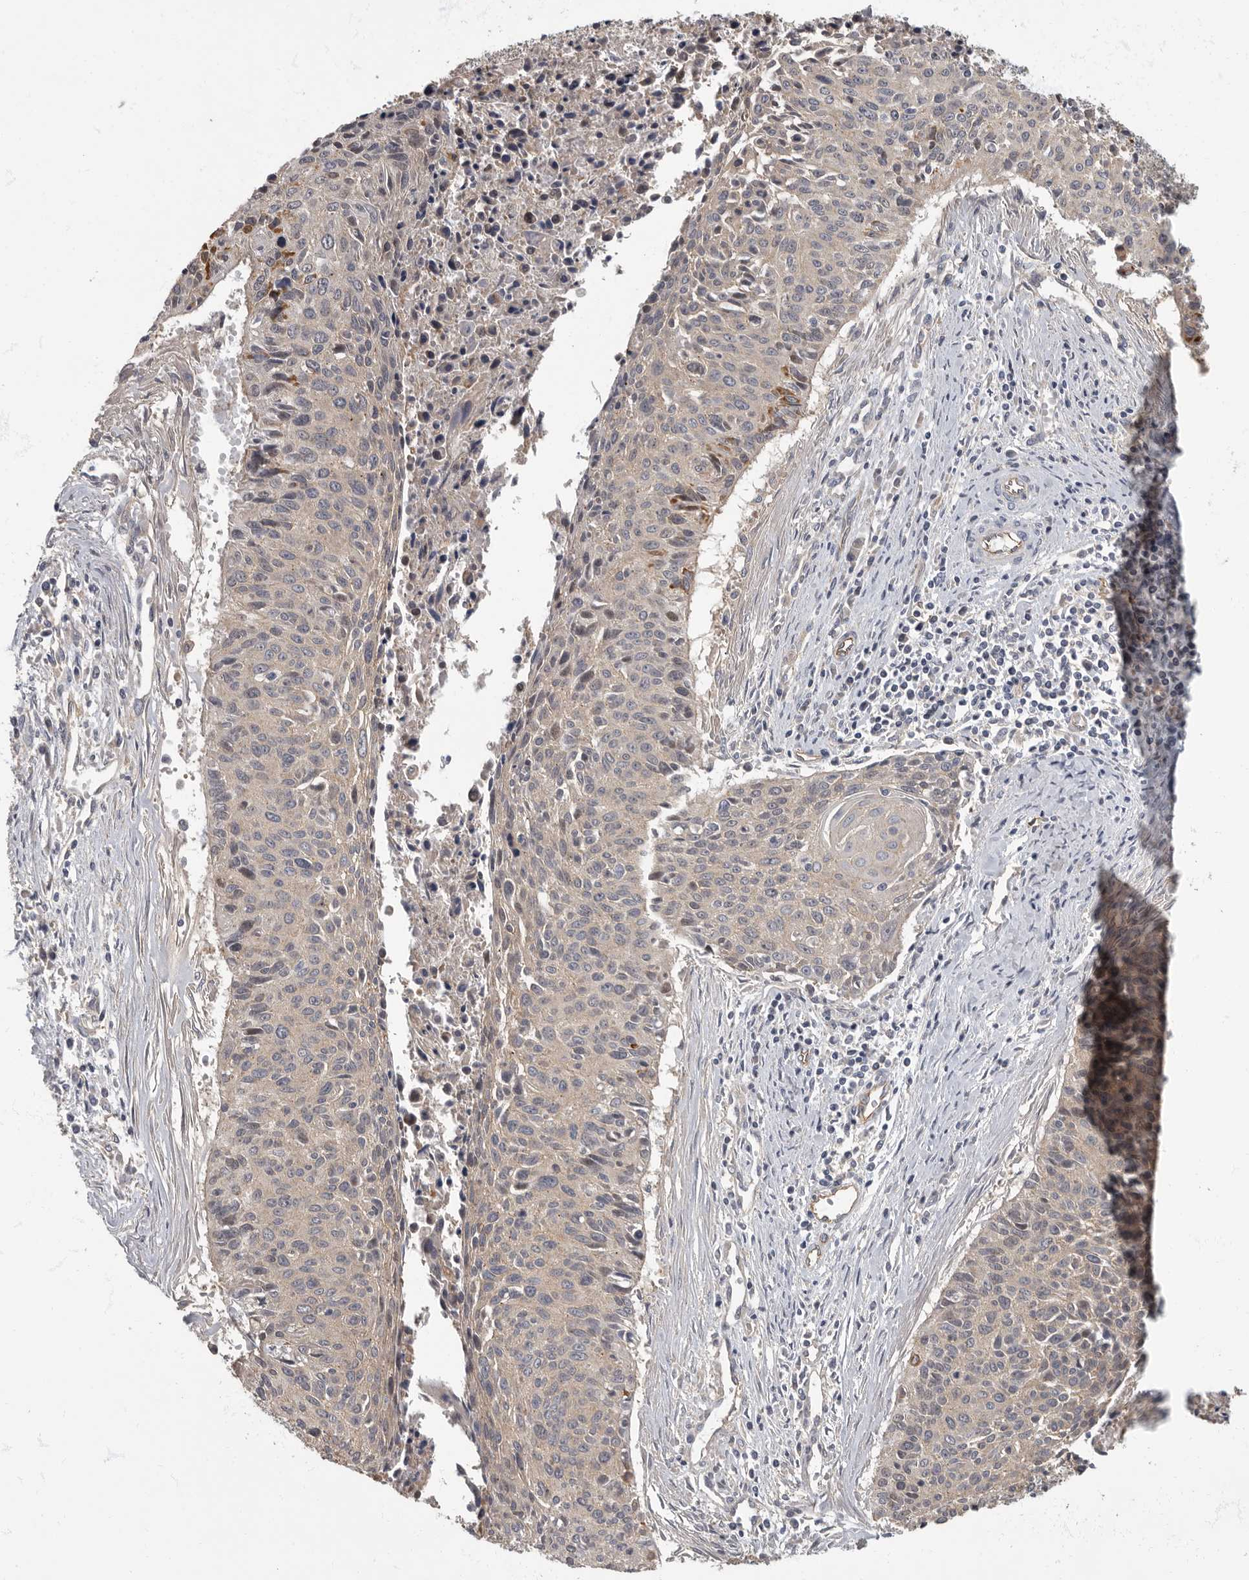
{"staining": {"intensity": "weak", "quantity": "25%-75%", "location": "cytoplasmic/membranous"}, "tissue": "cervical cancer", "cell_type": "Tumor cells", "image_type": "cancer", "snomed": [{"axis": "morphology", "description": "Squamous cell carcinoma, NOS"}, {"axis": "topography", "description": "Cervix"}], "caption": "A brown stain highlights weak cytoplasmic/membranous staining of a protein in cervical cancer tumor cells.", "gene": "PDK1", "patient": {"sex": "female", "age": 55}}